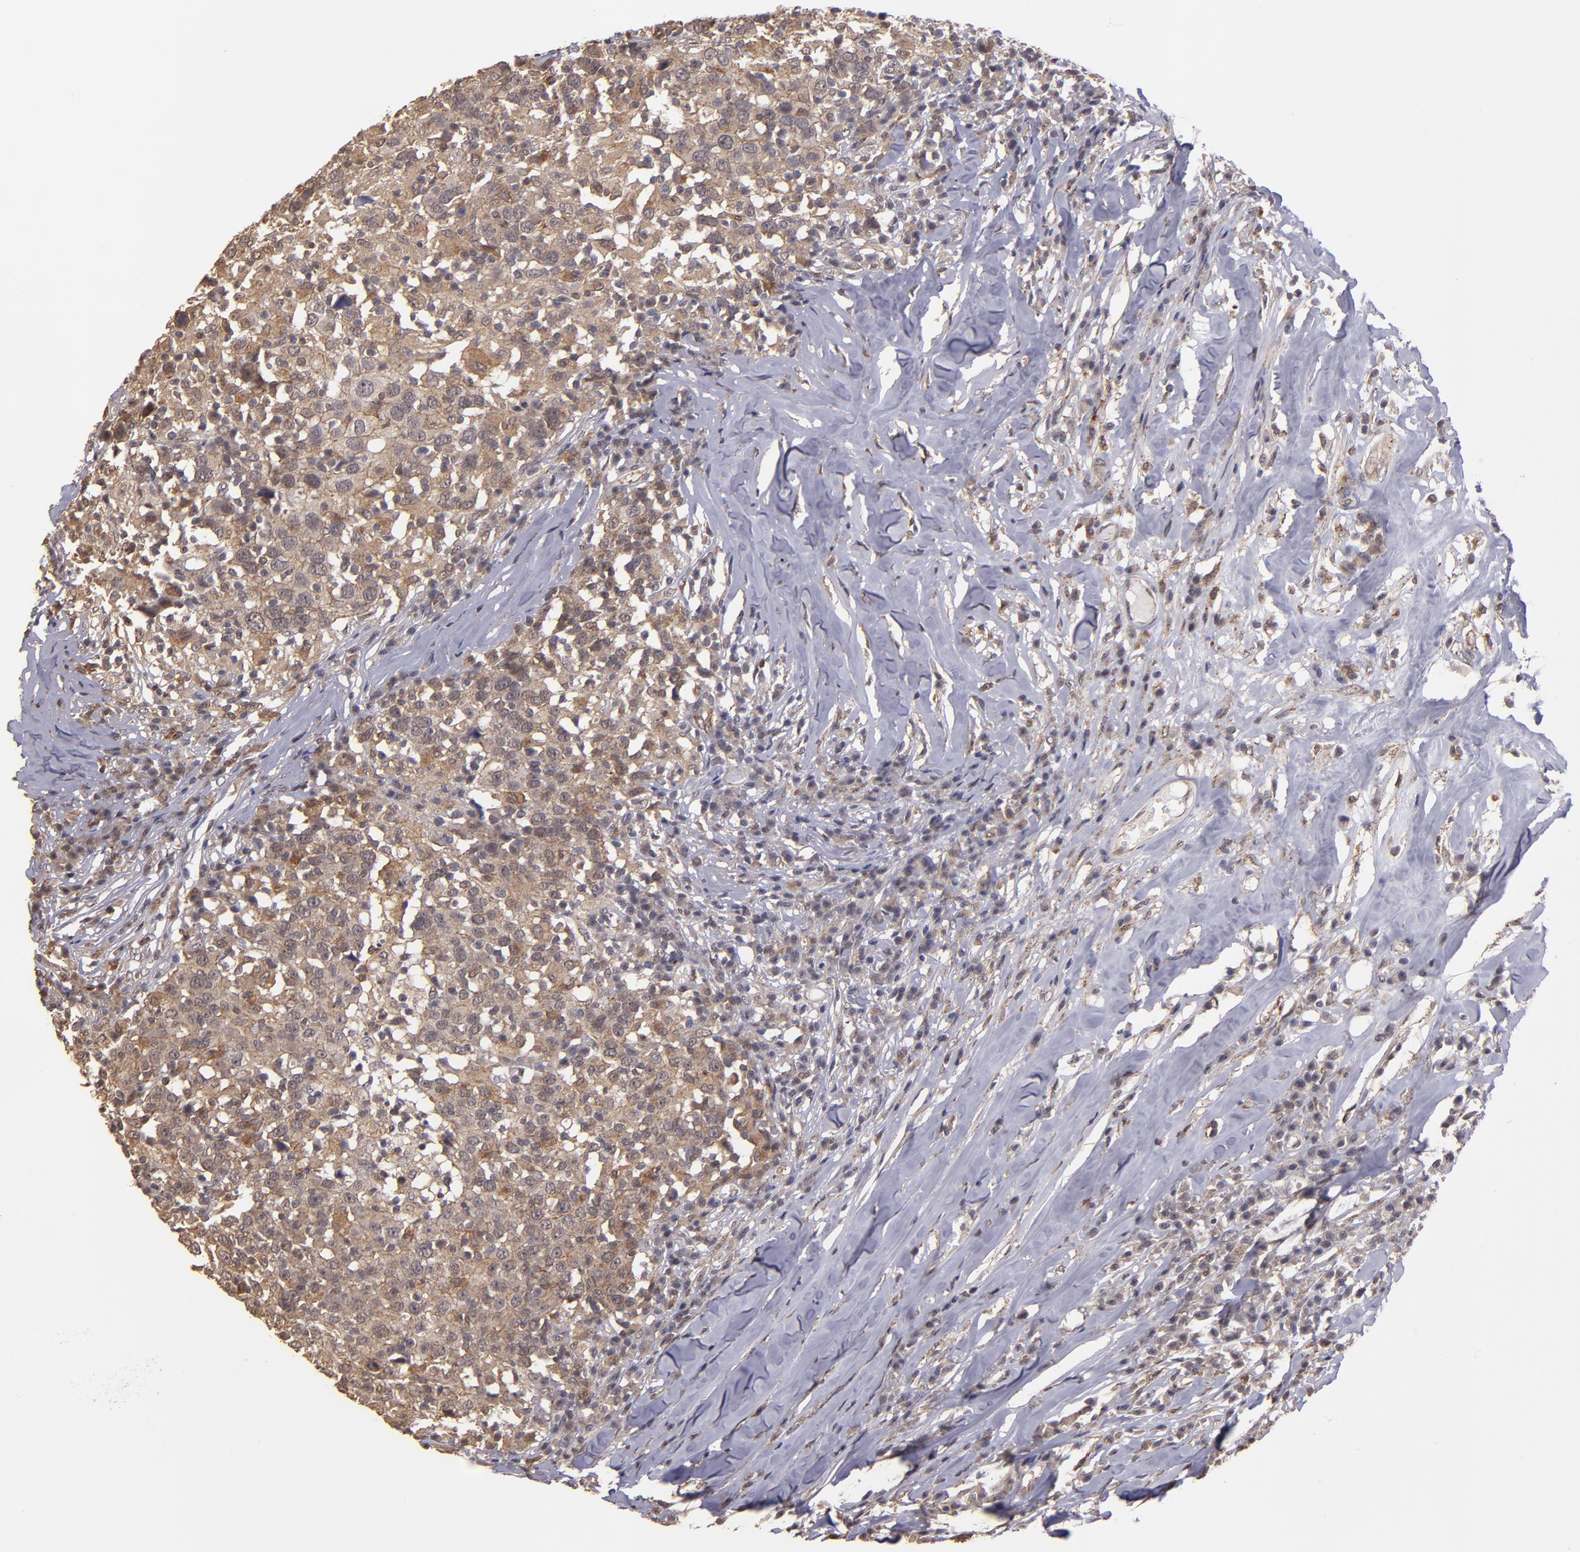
{"staining": {"intensity": "weak", "quantity": ">75%", "location": "cytoplasmic/membranous"}, "tissue": "head and neck cancer", "cell_type": "Tumor cells", "image_type": "cancer", "snomed": [{"axis": "morphology", "description": "Adenocarcinoma, NOS"}, {"axis": "topography", "description": "Salivary gland"}, {"axis": "topography", "description": "Head-Neck"}], "caption": "A brown stain shows weak cytoplasmic/membranous positivity of a protein in adenocarcinoma (head and neck) tumor cells. The protein is shown in brown color, while the nuclei are stained blue.", "gene": "SIPA1L1", "patient": {"sex": "female", "age": 65}}